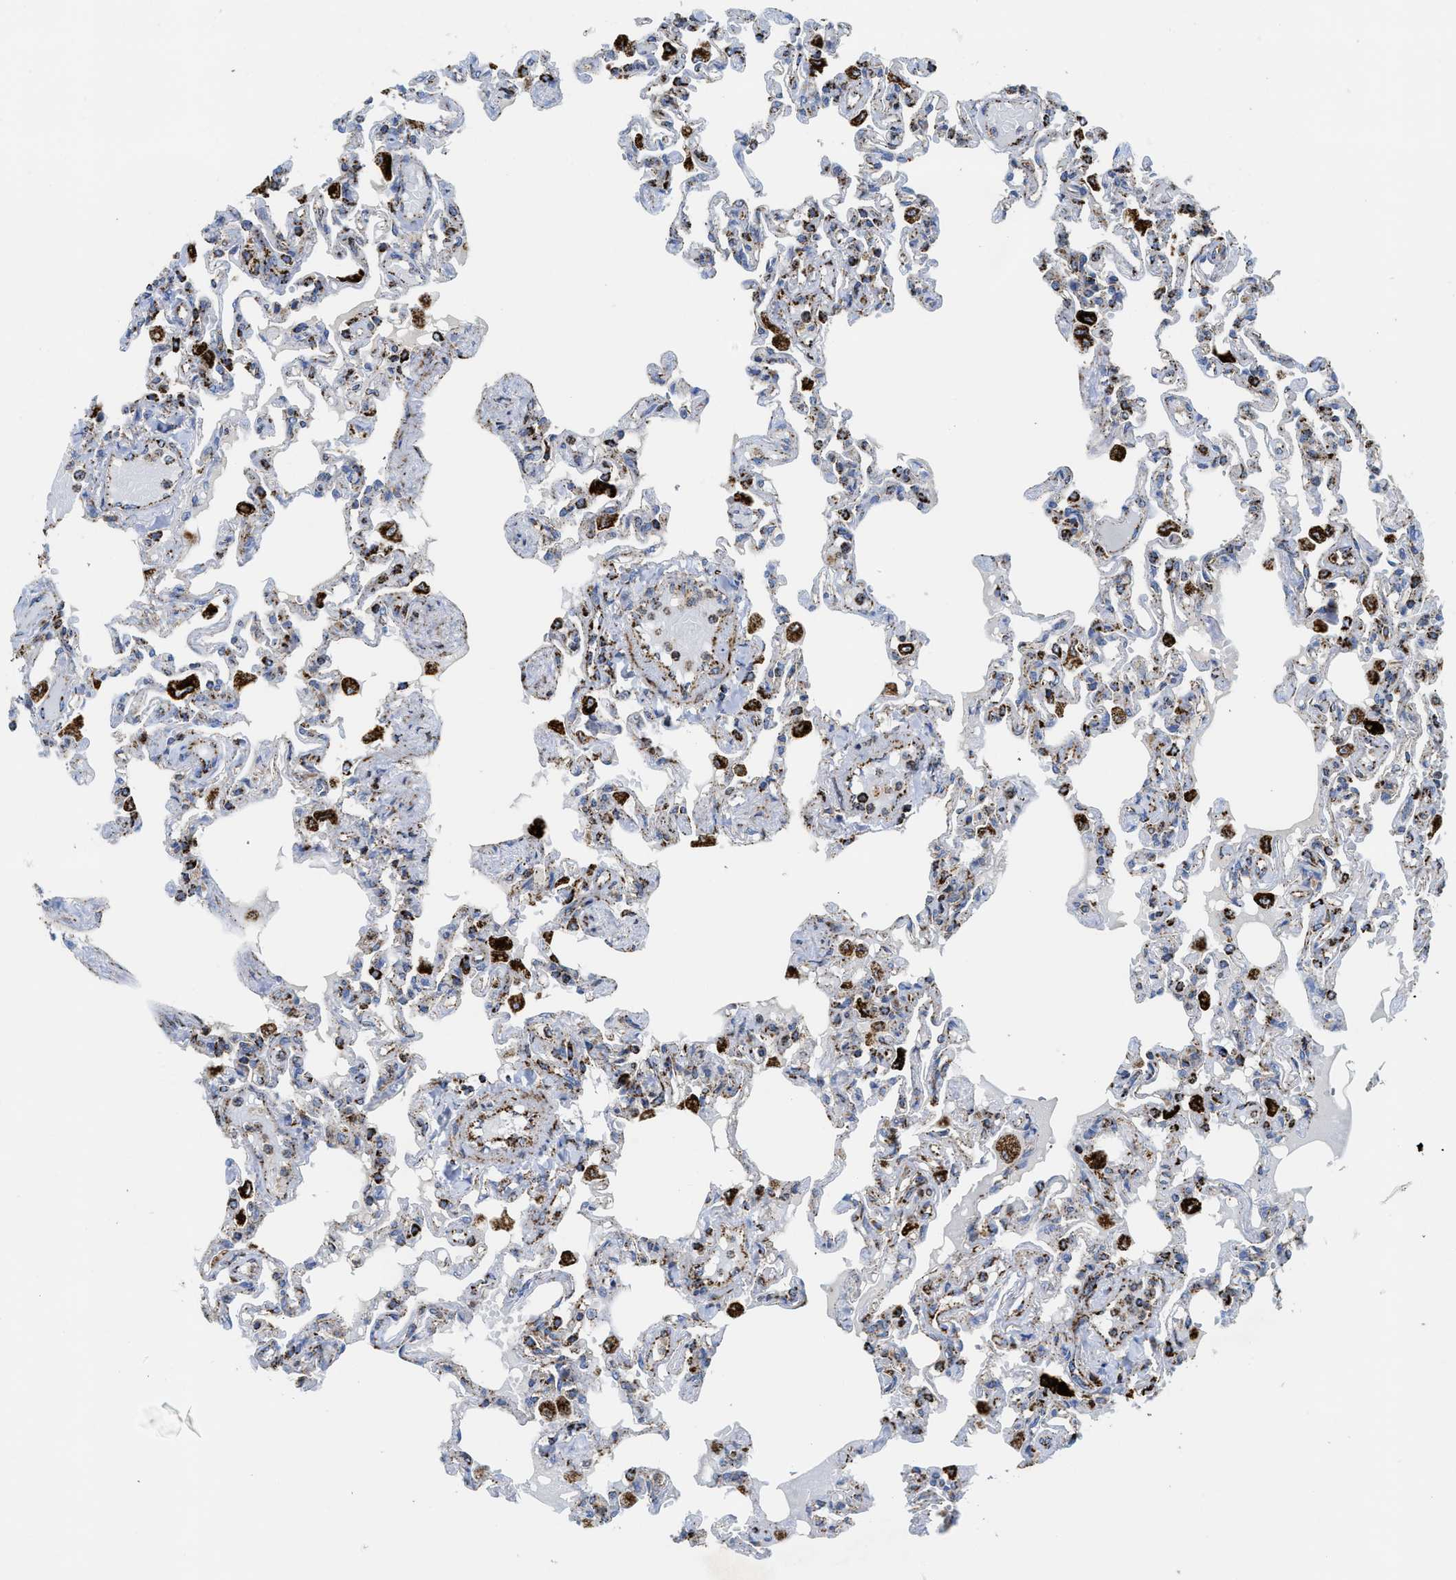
{"staining": {"intensity": "strong", "quantity": "<25%", "location": "cytoplasmic/membranous"}, "tissue": "lung", "cell_type": "Alveolar cells", "image_type": "normal", "snomed": [{"axis": "morphology", "description": "Normal tissue, NOS"}, {"axis": "topography", "description": "Lung"}], "caption": "Immunohistochemistry (IHC) (DAB) staining of benign human lung exhibits strong cytoplasmic/membranous protein expression in approximately <25% of alveolar cells. The protein of interest is stained brown, and the nuclei are stained in blue (DAB IHC with brightfield microscopy, high magnification).", "gene": "SQOR", "patient": {"sex": "male", "age": 21}}